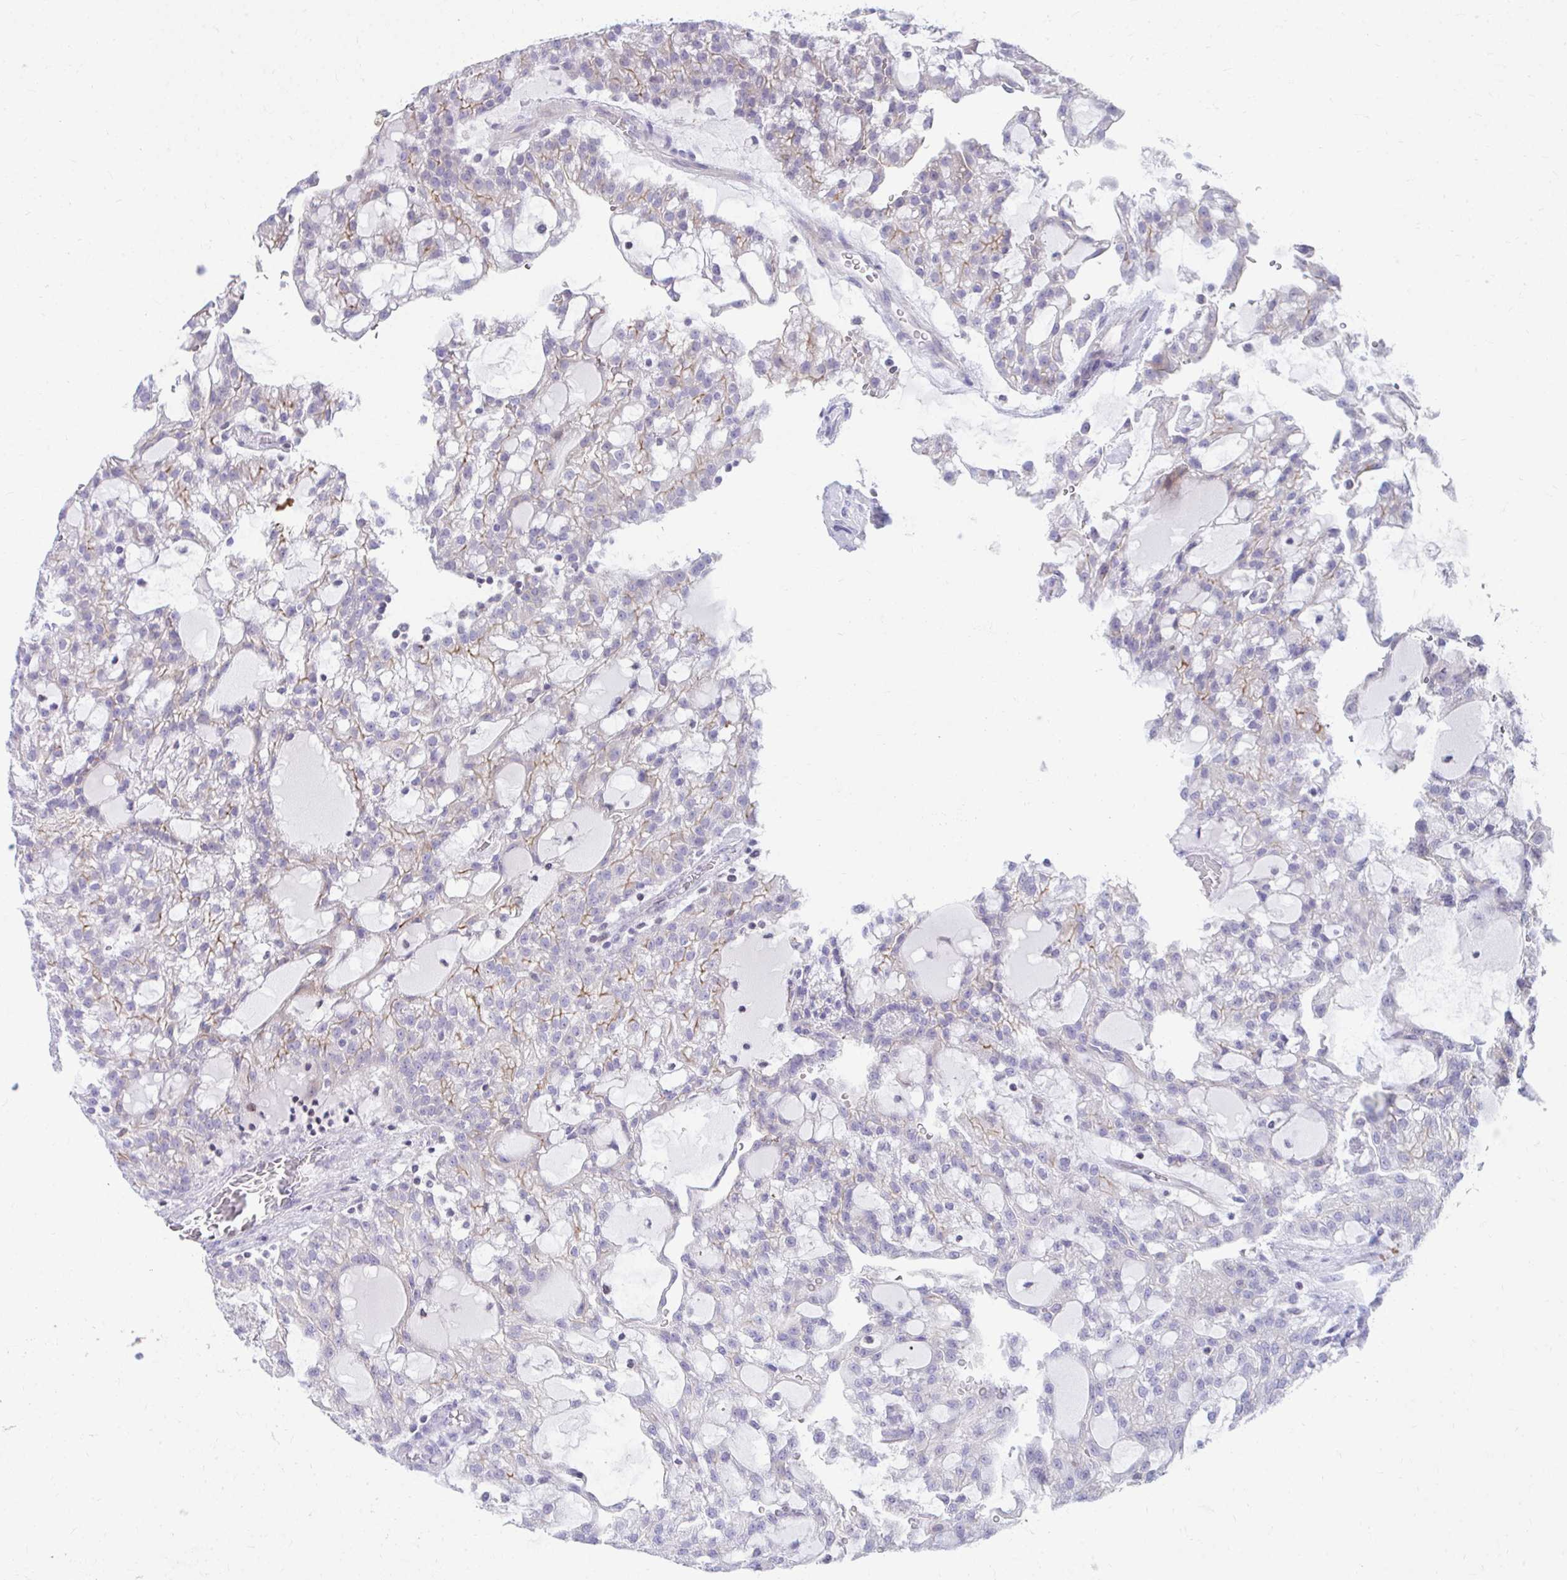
{"staining": {"intensity": "weak", "quantity": "<25%", "location": "cytoplasmic/membranous"}, "tissue": "renal cancer", "cell_type": "Tumor cells", "image_type": "cancer", "snomed": [{"axis": "morphology", "description": "Adenocarcinoma, NOS"}, {"axis": "topography", "description": "Kidney"}], "caption": "Photomicrograph shows no protein positivity in tumor cells of adenocarcinoma (renal) tissue.", "gene": "OR7A5", "patient": {"sex": "male", "age": 63}}